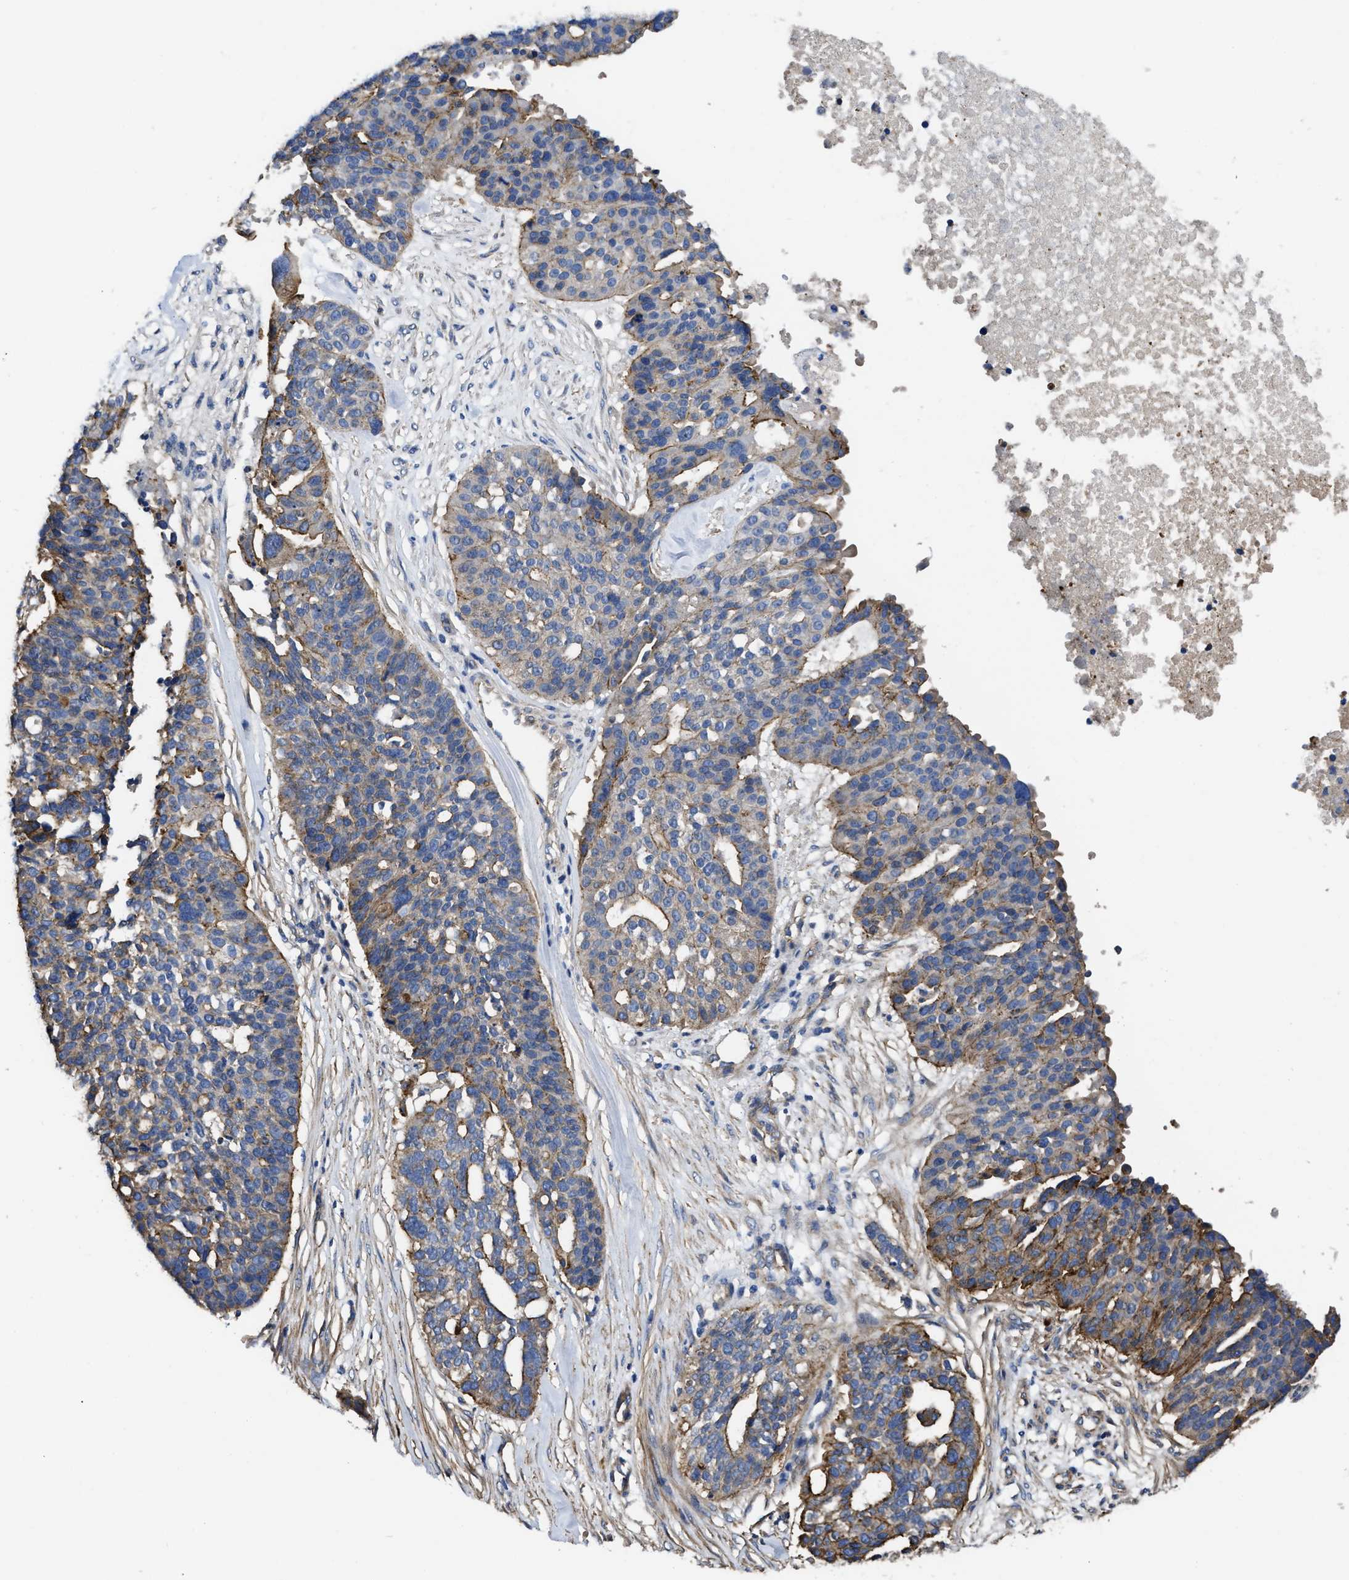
{"staining": {"intensity": "moderate", "quantity": "25%-75%", "location": "cytoplasmic/membranous"}, "tissue": "ovarian cancer", "cell_type": "Tumor cells", "image_type": "cancer", "snomed": [{"axis": "morphology", "description": "Cystadenocarcinoma, serous, NOS"}, {"axis": "topography", "description": "Ovary"}], "caption": "A brown stain shows moderate cytoplasmic/membranous positivity of a protein in serous cystadenocarcinoma (ovarian) tumor cells.", "gene": "USP4", "patient": {"sex": "female", "age": 59}}